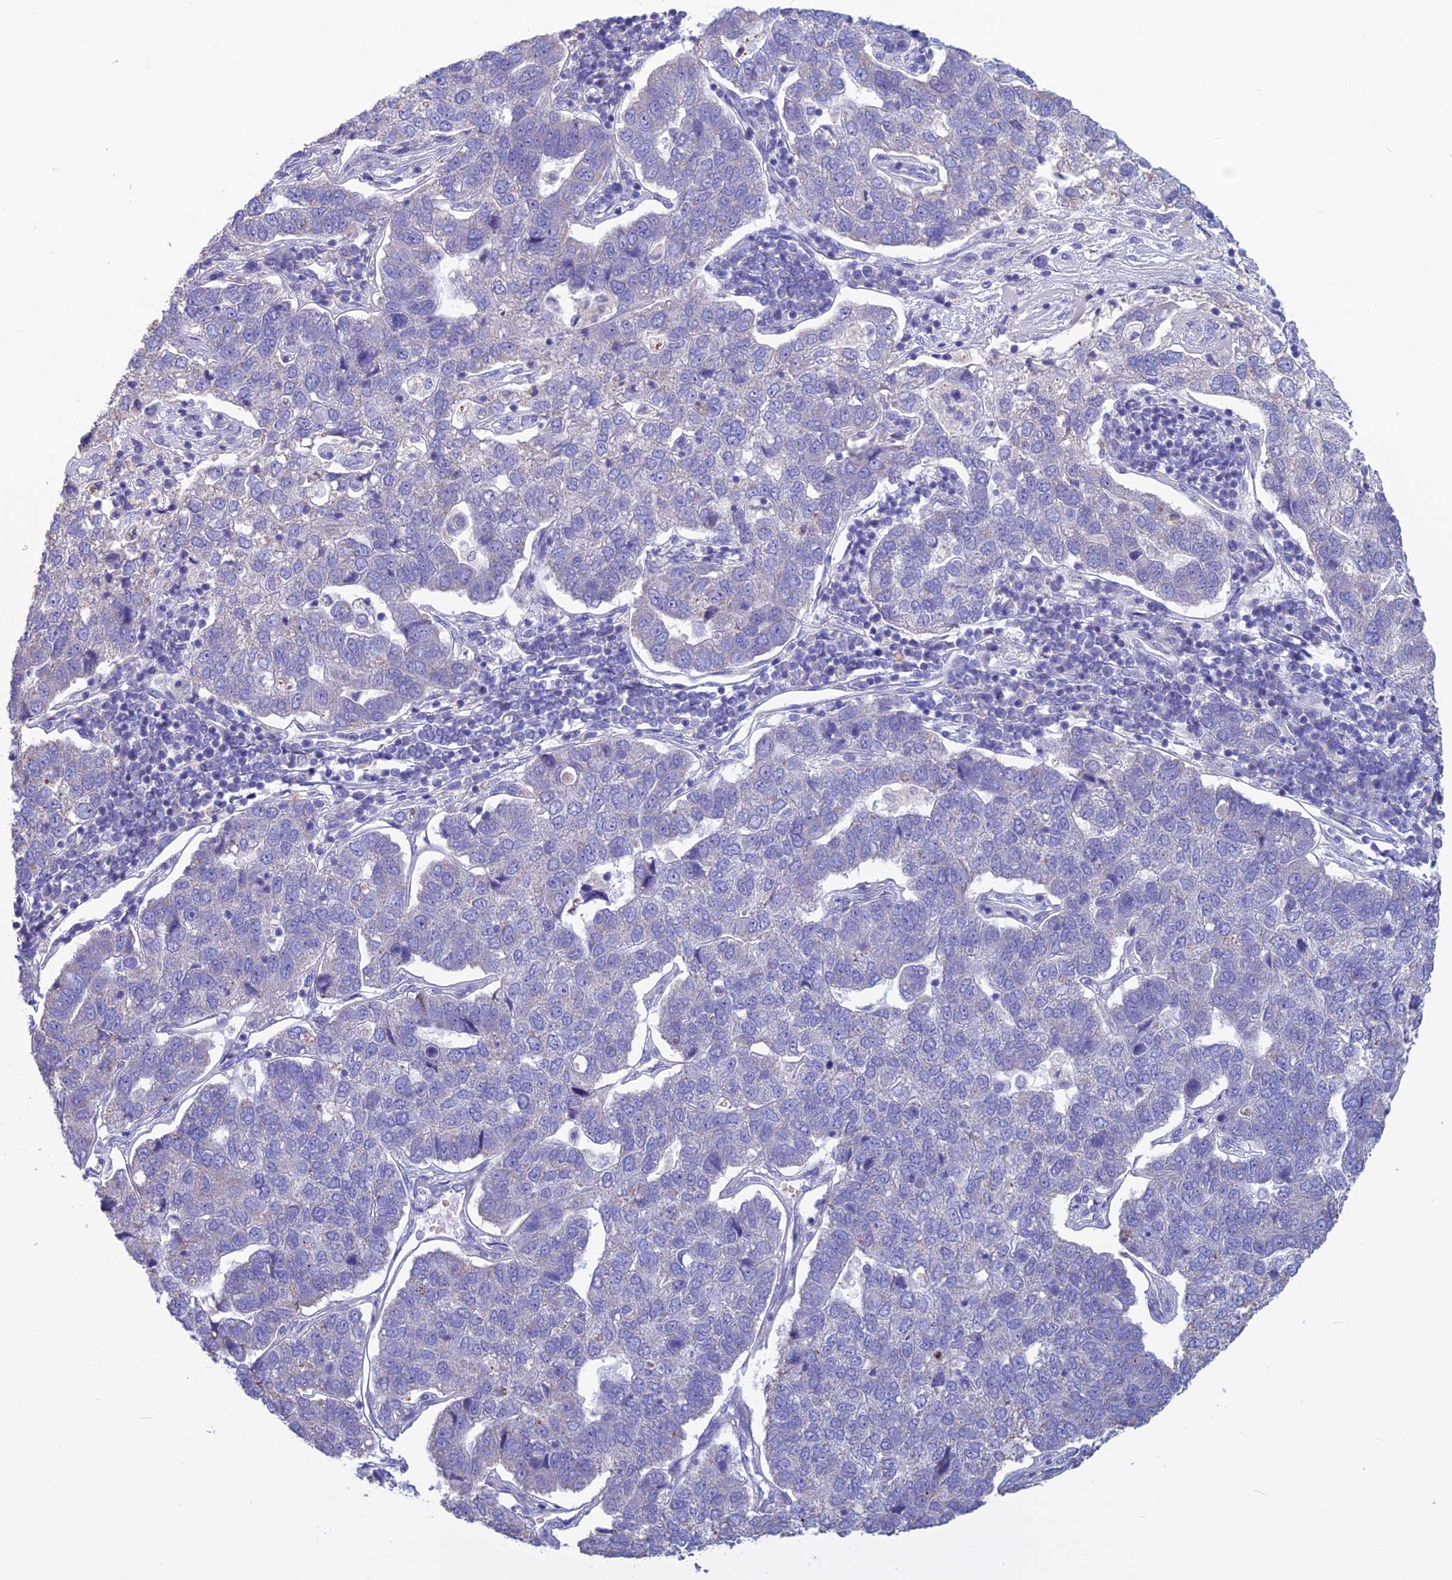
{"staining": {"intensity": "negative", "quantity": "none", "location": "none"}, "tissue": "pancreatic cancer", "cell_type": "Tumor cells", "image_type": "cancer", "snomed": [{"axis": "morphology", "description": "Adenocarcinoma, NOS"}, {"axis": "topography", "description": "Pancreas"}], "caption": "DAB (3,3'-diaminobenzidine) immunohistochemical staining of pancreatic adenocarcinoma displays no significant positivity in tumor cells.", "gene": "BHMT2", "patient": {"sex": "female", "age": 61}}